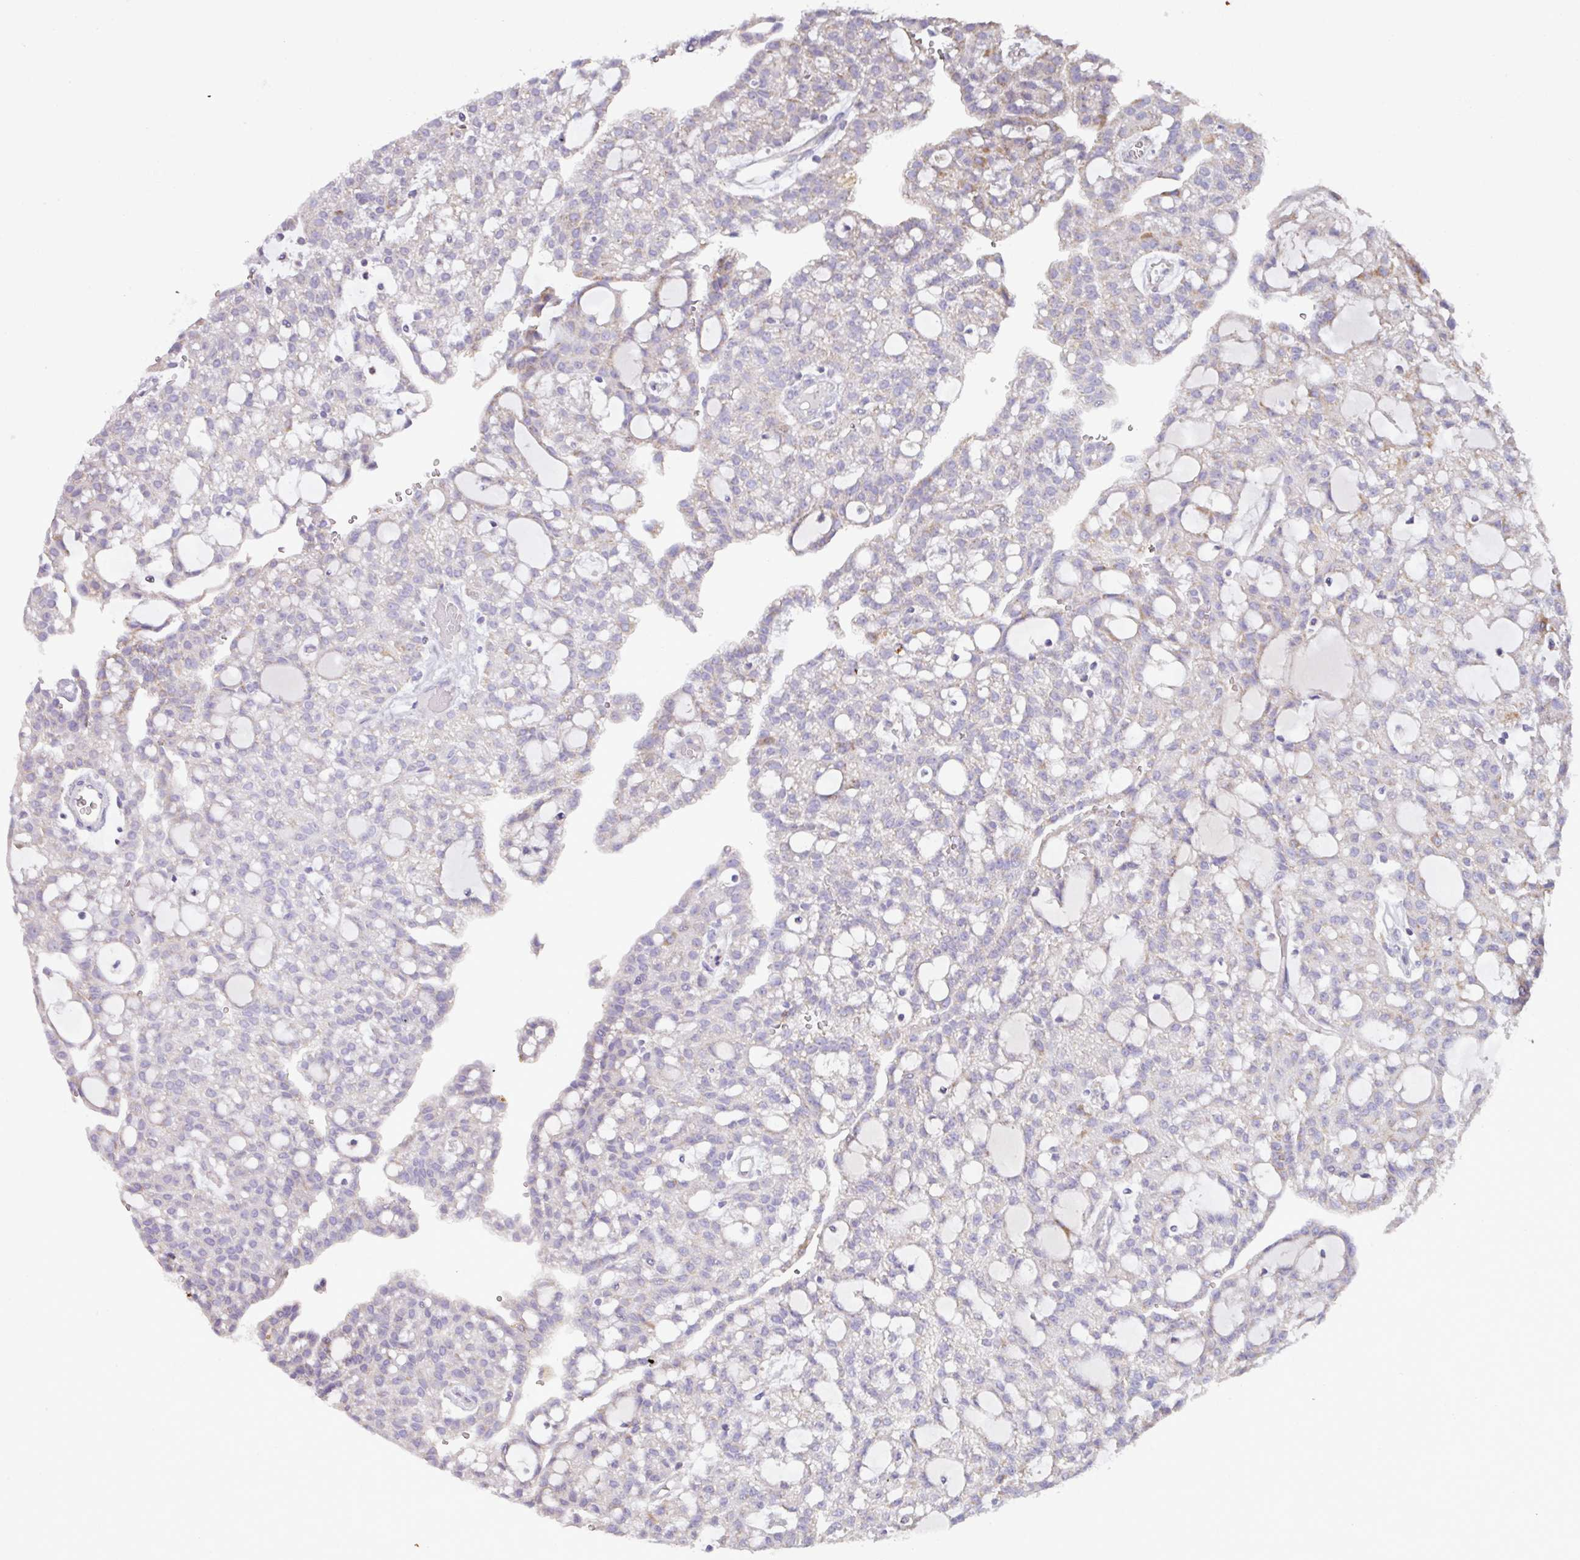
{"staining": {"intensity": "negative", "quantity": "none", "location": "none"}, "tissue": "renal cancer", "cell_type": "Tumor cells", "image_type": "cancer", "snomed": [{"axis": "morphology", "description": "Adenocarcinoma, NOS"}, {"axis": "topography", "description": "Kidney"}], "caption": "The image displays no significant positivity in tumor cells of adenocarcinoma (renal).", "gene": "MT-ND4", "patient": {"sex": "male", "age": 63}}